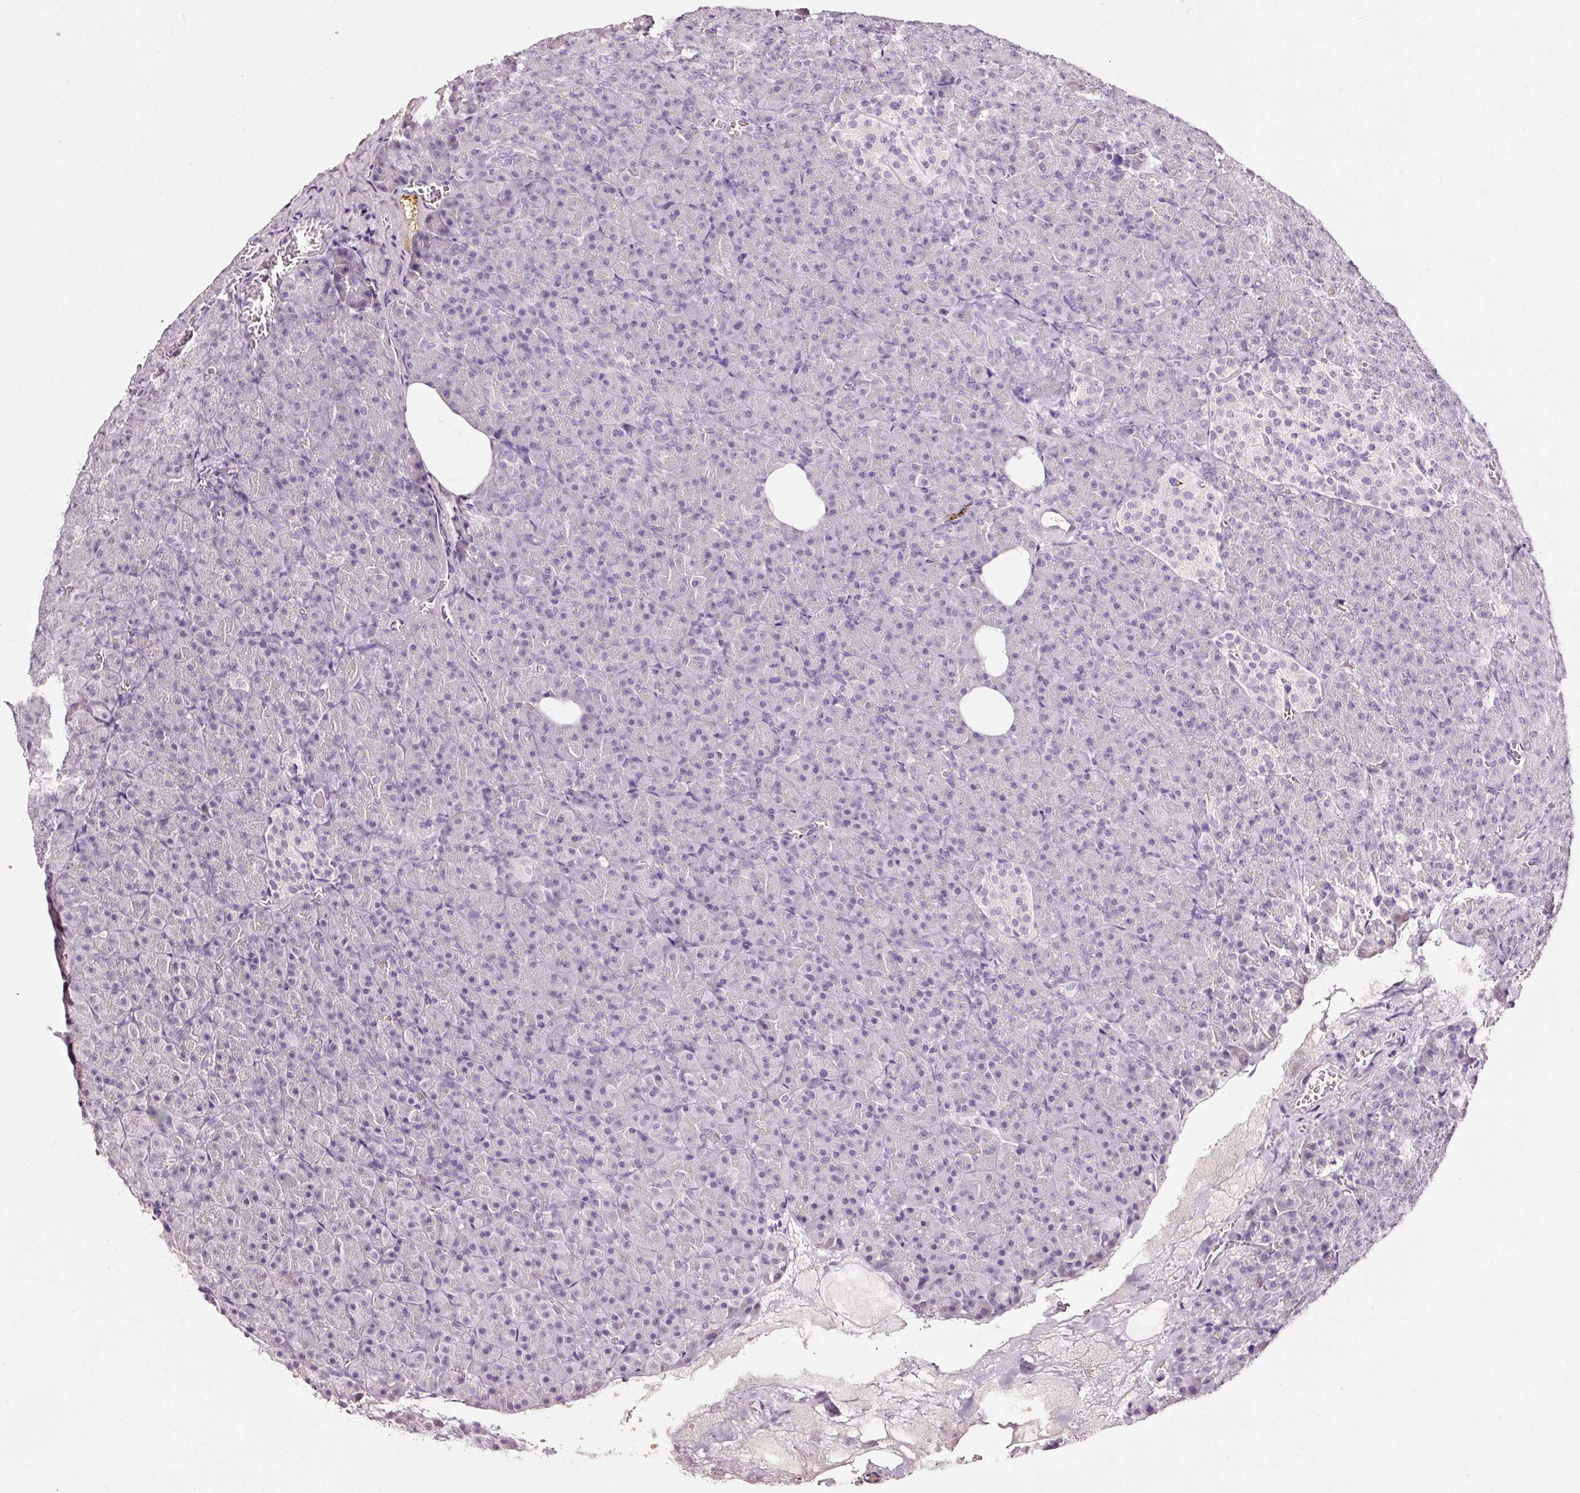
{"staining": {"intensity": "negative", "quantity": "none", "location": "none"}, "tissue": "pancreas", "cell_type": "Exocrine glandular cells", "image_type": "normal", "snomed": [{"axis": "morphology", "description": "Normal tissue, NOS"}, {"axis": "topography", "description": "Pancreas"}], "caption": "DAB (3,3'-diaminobenzidine) immunohistochemical staining of normal pancreas demonstrates no significant positivity in exocrine glandular cells.", "gene": "LAMP3", "patient": {"sex": "female", "age": 74}}